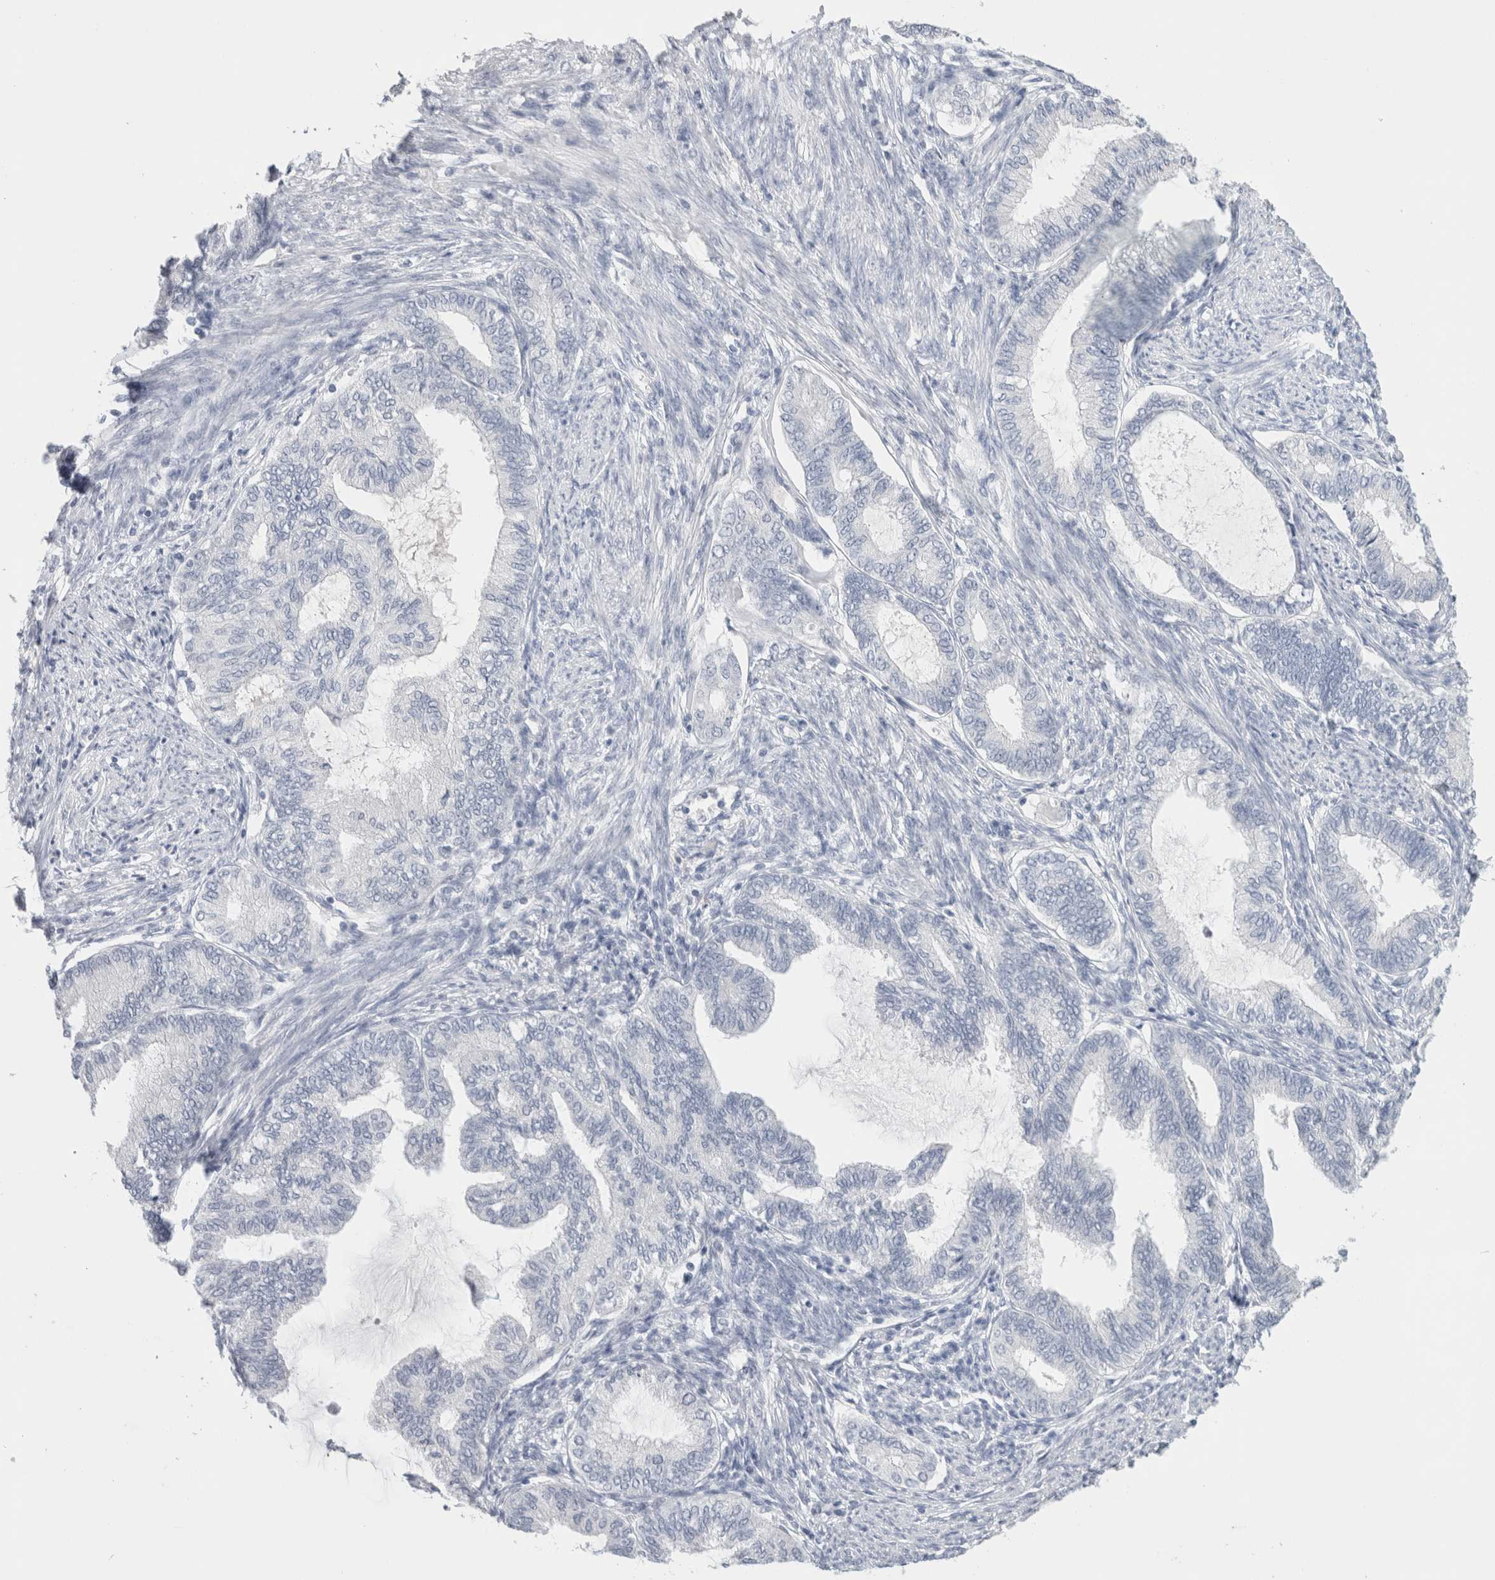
{"staining": {"intensity": "negative", "quantity": "none", "location": "none"}, "tissue": "endometrial cancer", "cell_type": "Tumor cells", "image_type": "cancer", "snomed": [{"axis": "morphology", "description": "Adenocarcinoma, NOS"}, {"axis": "topography", "description": "Endometrium"}], "caption": "The immunohistochemistry photomicrograph has no significant expression in tumor cells of endometrial adenocarcinoma tissue.", "gene": "TONSL", "patient": {"sex": "female", "age": 86}}